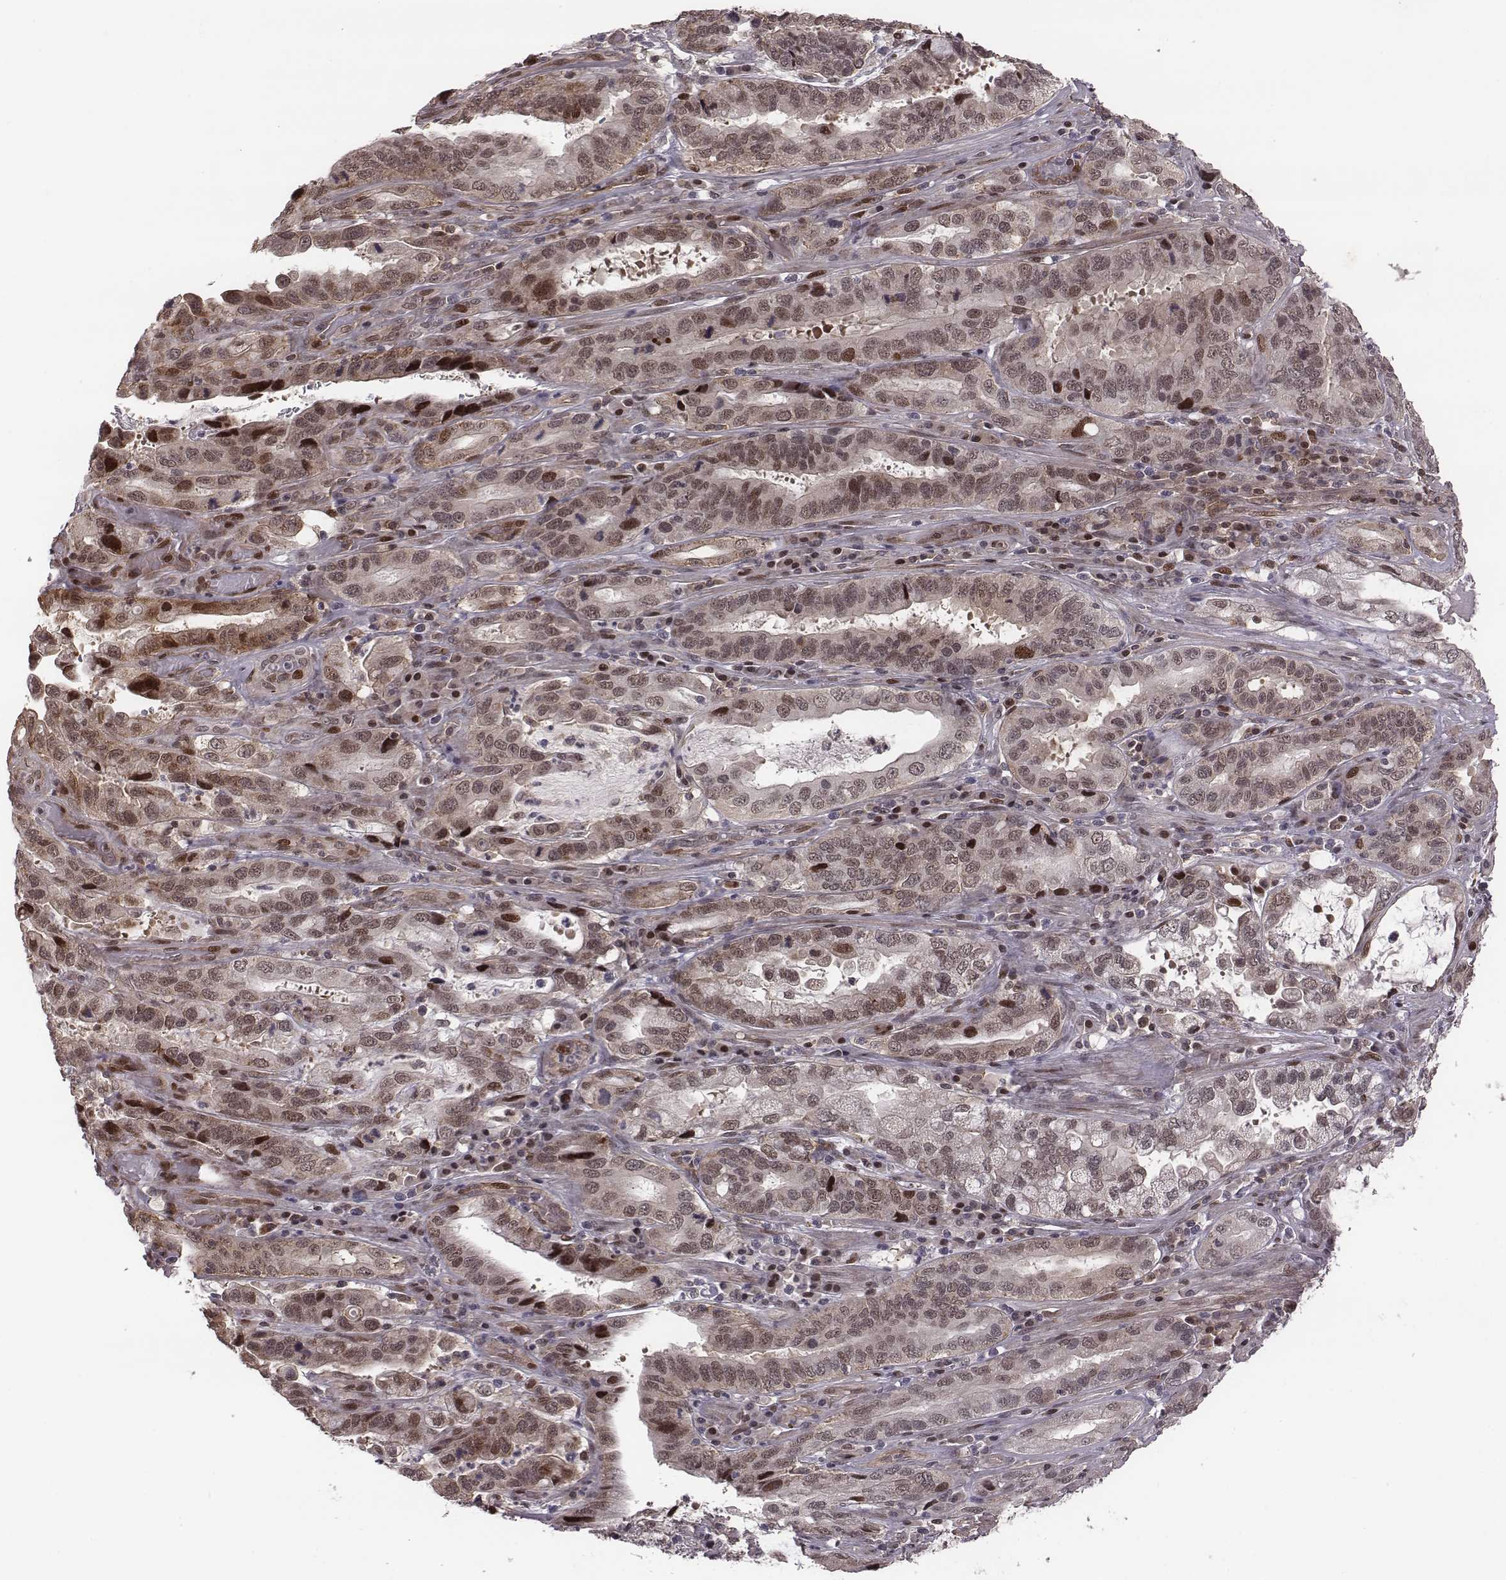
{"staining": {"intensity": "moderate", "quantity": "<25%", "location": "cytoplasmic/membranous,nuclear"}, "tissue": "stomach cancer", "cell_type": "Tumor cells", "image_type": "cancer", "snomed": [{"axis": "morphology", "description": "Adenocarcinoma, NOS"}, {"axis": "topography", "description": "Stomach, lower"}], "caption": "High-magnification brightfield microscopy of stomach cancer stained with DAB (brown) and counterstained with hematoxylin (blue). tumor cells exhibit moderate cytoplasmic/membranous and nuclear expression is present in approximately<25% of cells.", "gene": "RPL3", "patient": {"sex": "female", "age": 76}}